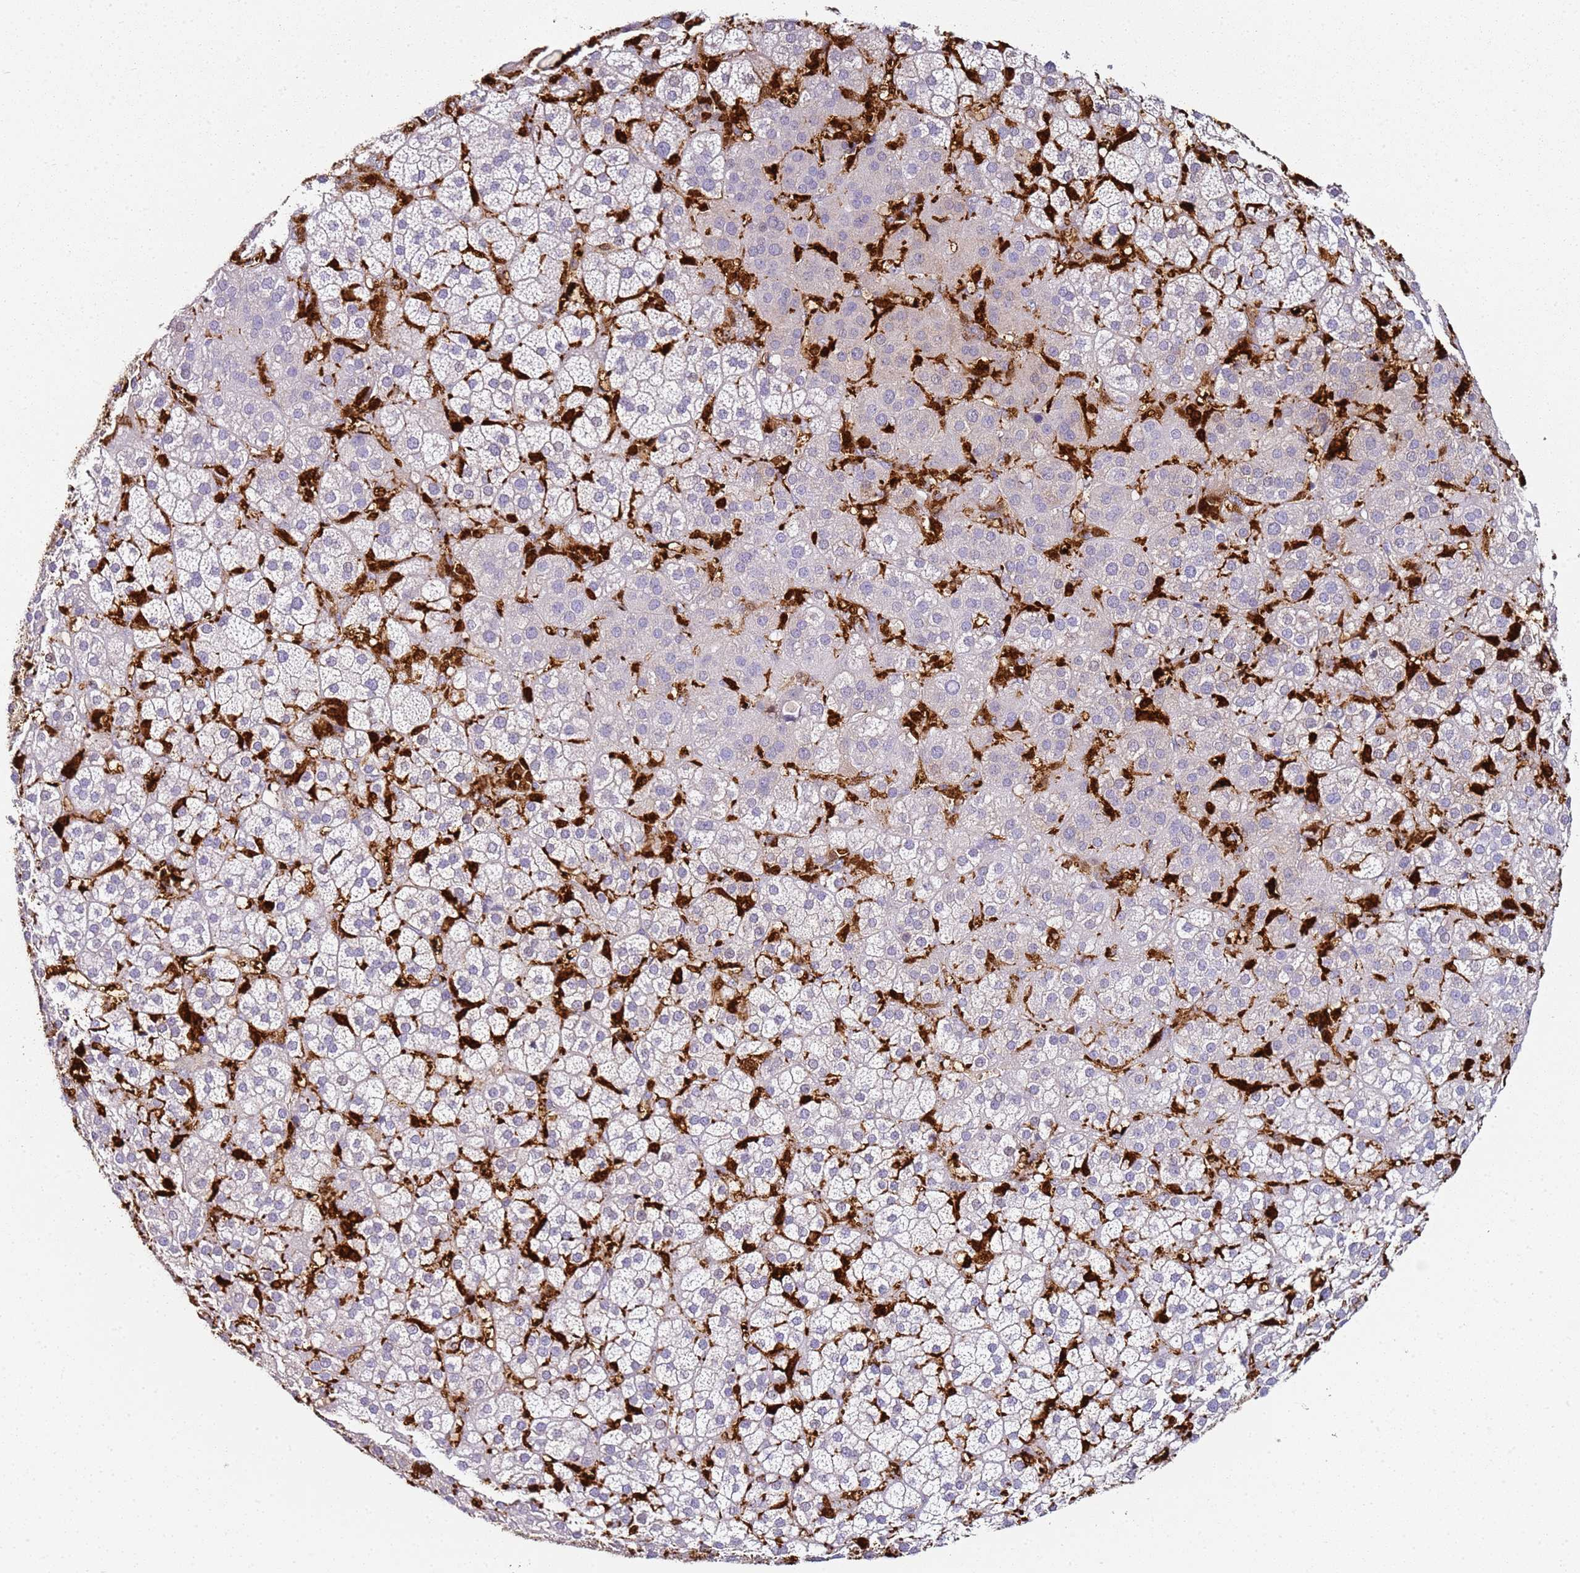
{"staining": {"intensity": "negative", "quantity": "none", "location": "none"}, "tissue": "adrenal gland", "cell_type": "Glandular cells", "image_type": "normal", "snomed": [{"axis": "morphology", "description": "Normal tissue, NOS"}, {"axis": "topography", "description": "Adrenal gland"}], "caption": "This is an immunohistochemistry micrograph of normal adrenal gland. There is no staining in glandular cells.", "gene": "S100A4", "patient": {"sex": "female", "age": 70}}